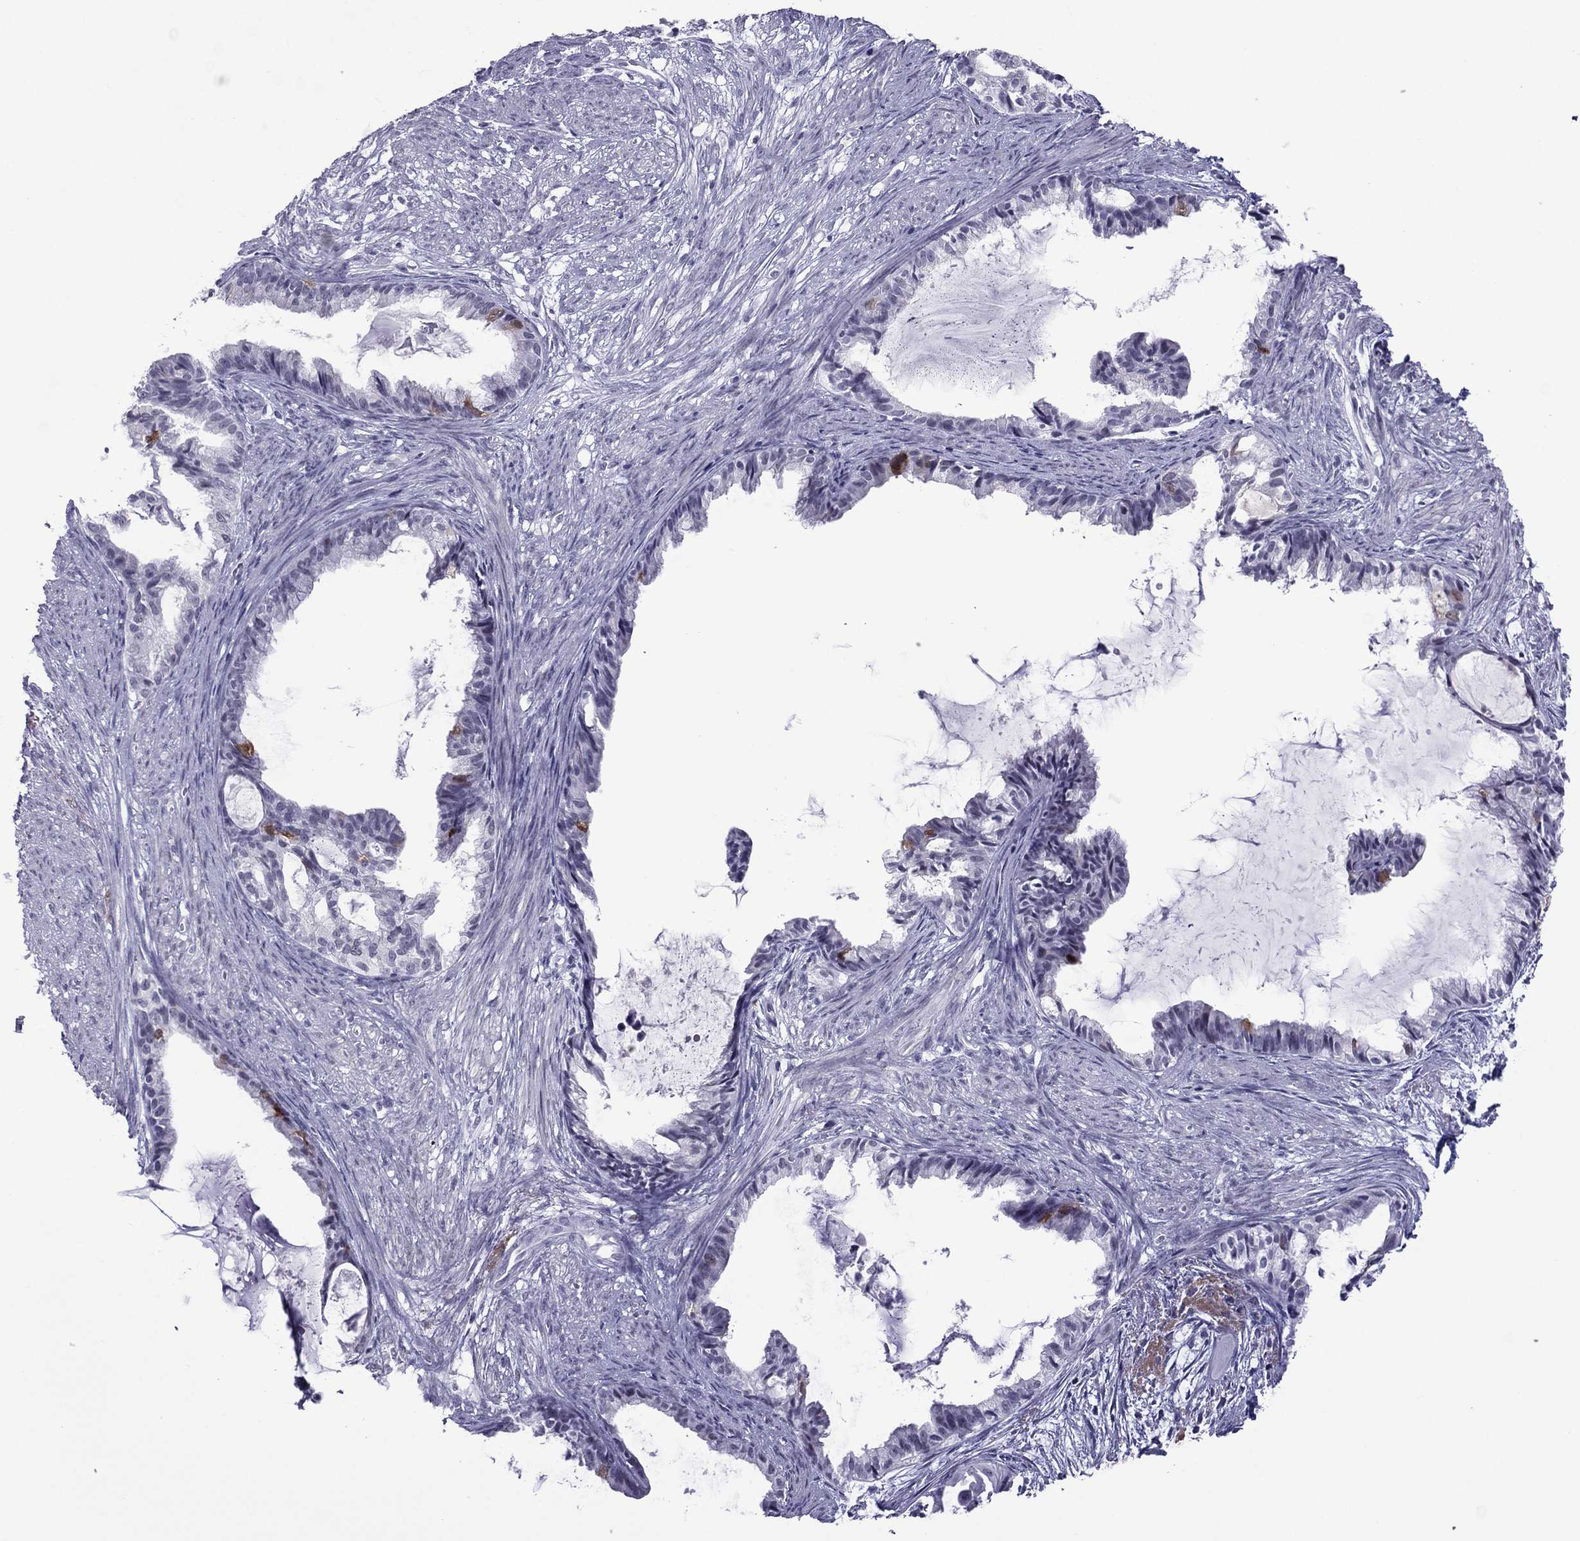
{"staining": {"intensity": "moderate", "quantity": "<25%", "location": "nuclear"}, "tissue": "endometrial cancer", "cell_type": "Tumor cells", "image_type": "cancer", "snomed": [{"axis": "morphology", "description": "Adenocarcinoma, NOS"}, {"axis": "topography", "description": "Endometrium"}], "caption": "Endometrial cancer (adenocarcinoma) stained with immunohistochemistry (IHC) demonstrates moderate nuclear staining in about <25% of tumor cells.", "gene": "MYLK3", "patient": {"sex": "female", "age": 86}}